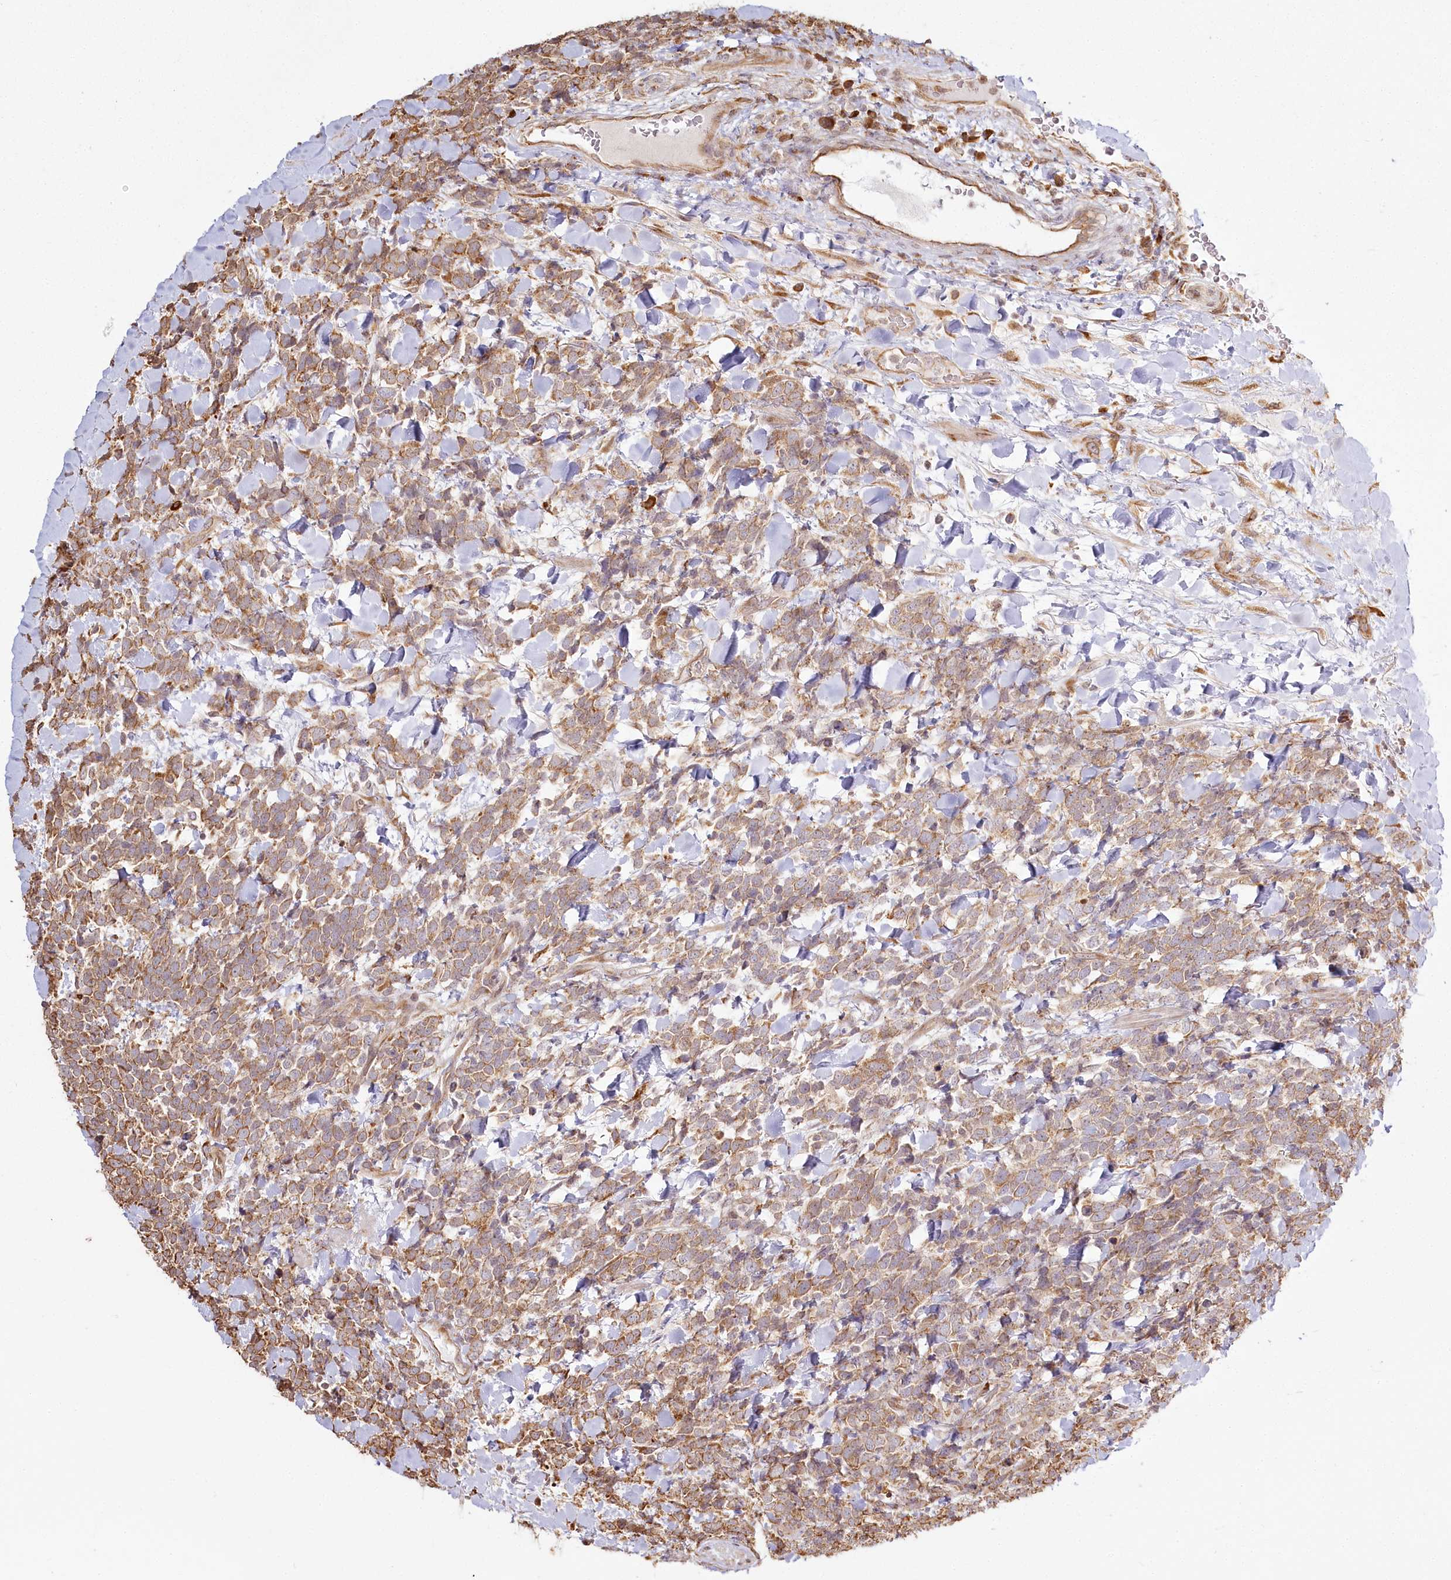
{"staining": {"intensity": "moderate", "quantity": ">75%", "location": "cytoplasmic/membranous"}, "tissue": "urothelial cancer", "cell_type": "Tumor cells", "image_type": "cancer", "snomed": [{"axis": "morphology", "description": "Urothelial carcinoma, High grade"}, {"axis": "topography", "description": "Urinary bladder"}], "caption": "A photomicrograph showing moderate cytoplasmic/membranous staining in approximately >75% of tumor cells in urothelial cancer, as visualized by brown immunohistochemical staining.", "gene": "FAM13A", "patient": {"sex": "female", "age": 82}}